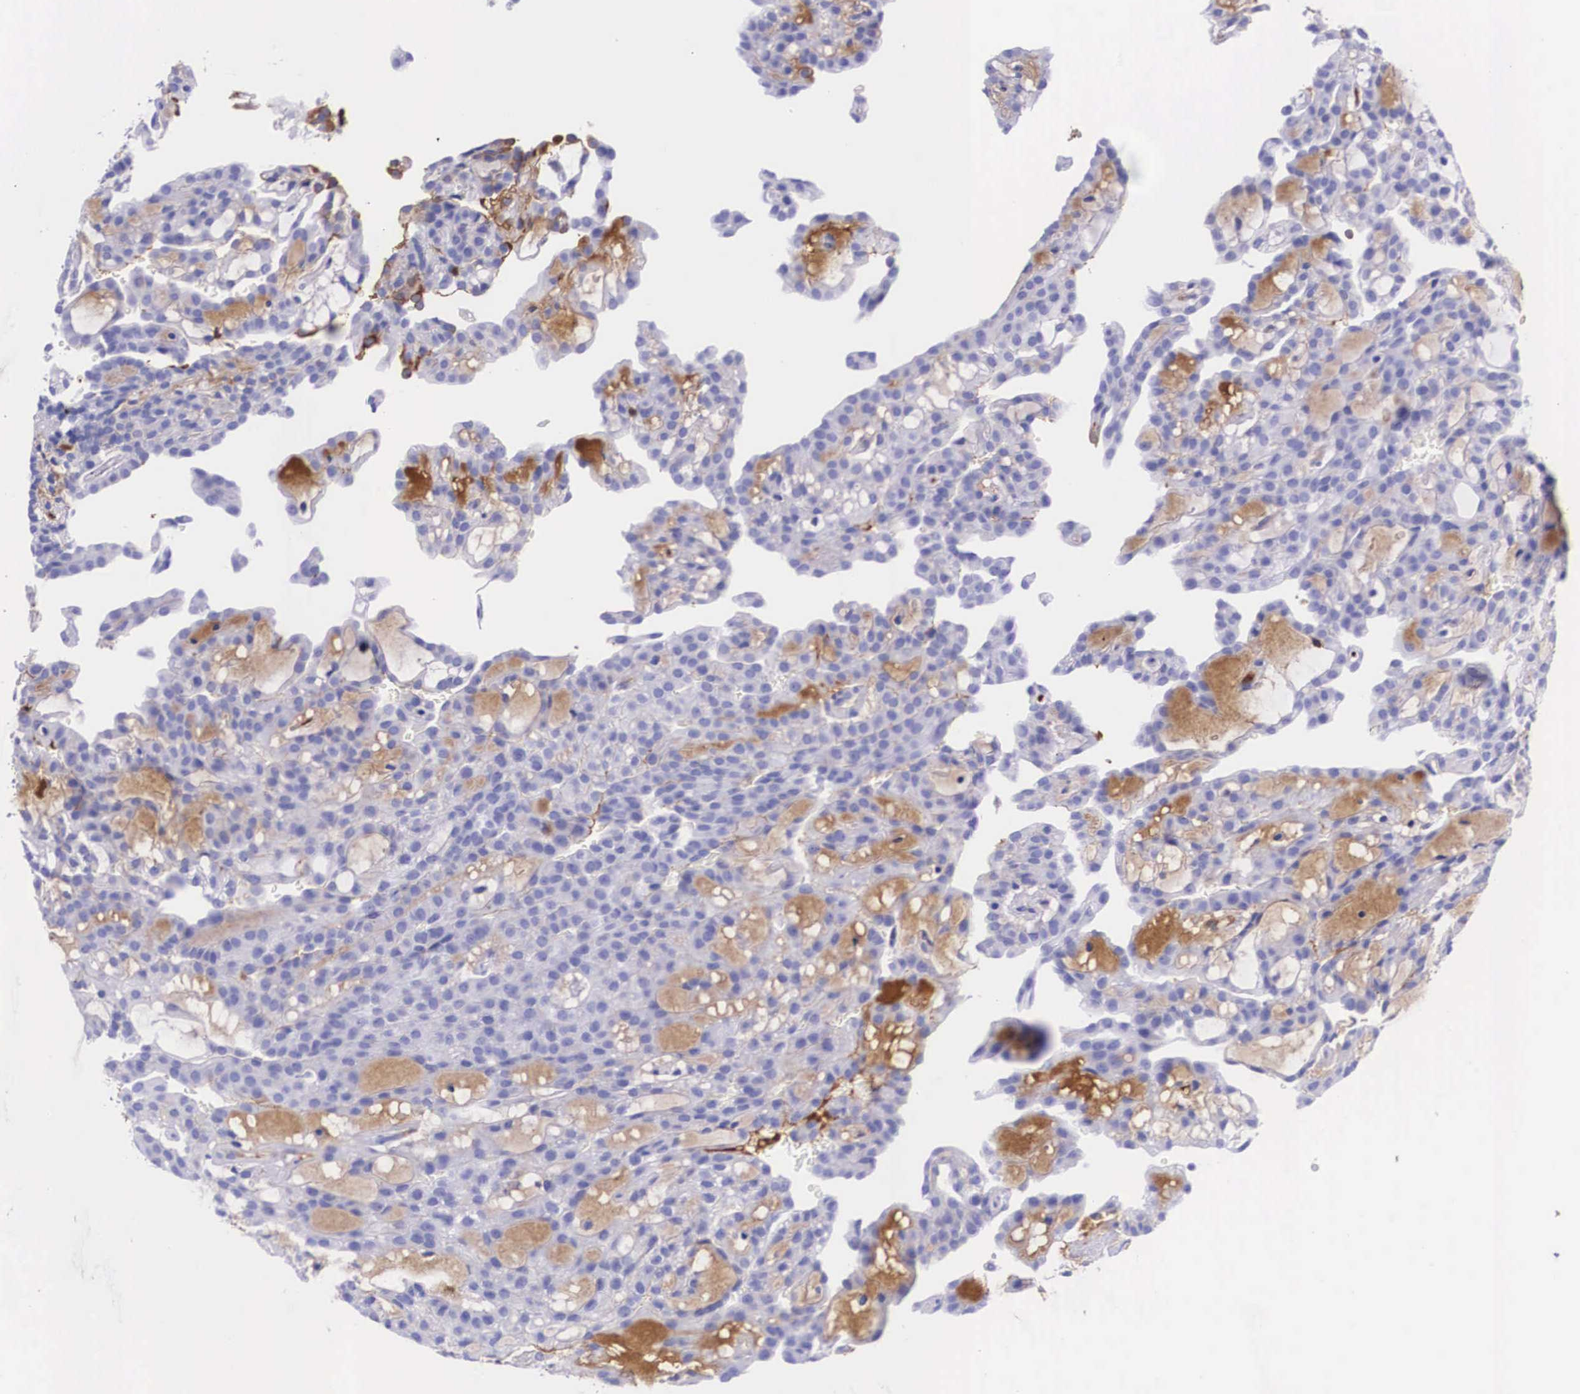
{"staining": {"intensity": "negative", "quantity": "none", "location": "none"}, "tissue": "renal cancer", "cell_type": "Tumor cells", "image_type": "cancer", "snomed": [{"axis": "morphology", "description": "Adenocarcinoma, NOS"}, {"axis": "topography", "description": "Kidney"}], "caption": "This photomicrograph is of renal adenocarcinoma stained with immunohistochemistry to label a protein in brown with the nuclei are counter-stained blue. There is no staining in tumor cells. The staining is performed using DAB (3,3'-diaminobenzidine) brown chromogen with nuclei counter-stained in using hematoxylin.", "gene": "PLG", "patient": {"sex": "male", "age": 63}}